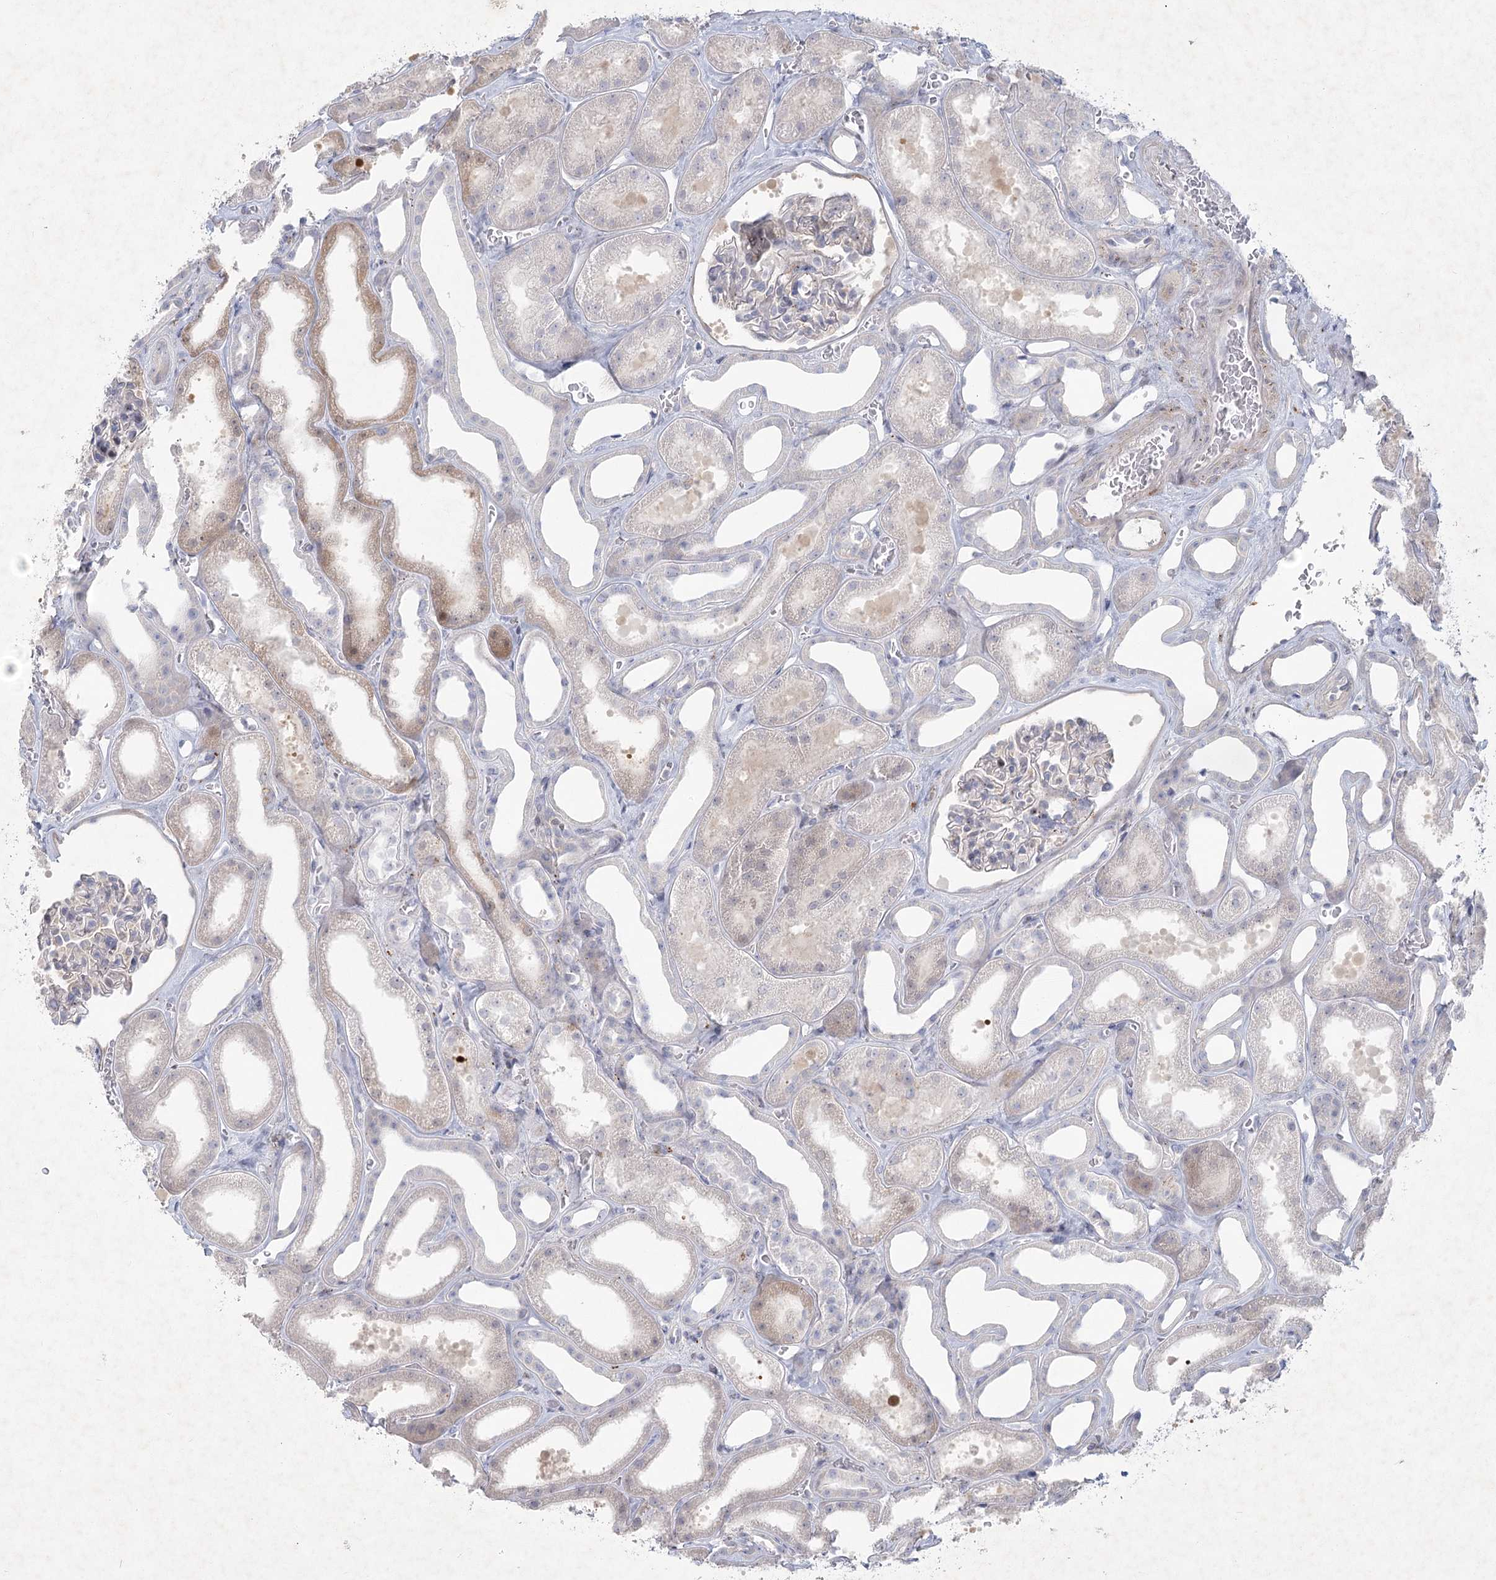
{"staining": {"intensity": "negative", "quantity": "none", "location": "none"}, "tissue": "kidney", "cell_type": "Cells in glomeruli", "image_type": "normal", "snomed": [{"axis": "morphology", "description": "Normal tissue, NOS"}, {"axis": "morphology", "description": "Adenocarcinoma, NOS"}, {"axis": "topography", "description": "Kidney"}], "caption": "DAB immunohistochemical staining of benign kidney displays no significant positivity in cells in glomeruli. (Stains: DAB (3,3'-diaminobenzidine) immunohistochemistry with hematoxylin counter stain, Microscopy: brightfield microscopy at high magnification).", "gene": "FAM110C", "patient": {"sex": "female", "age": 68}}